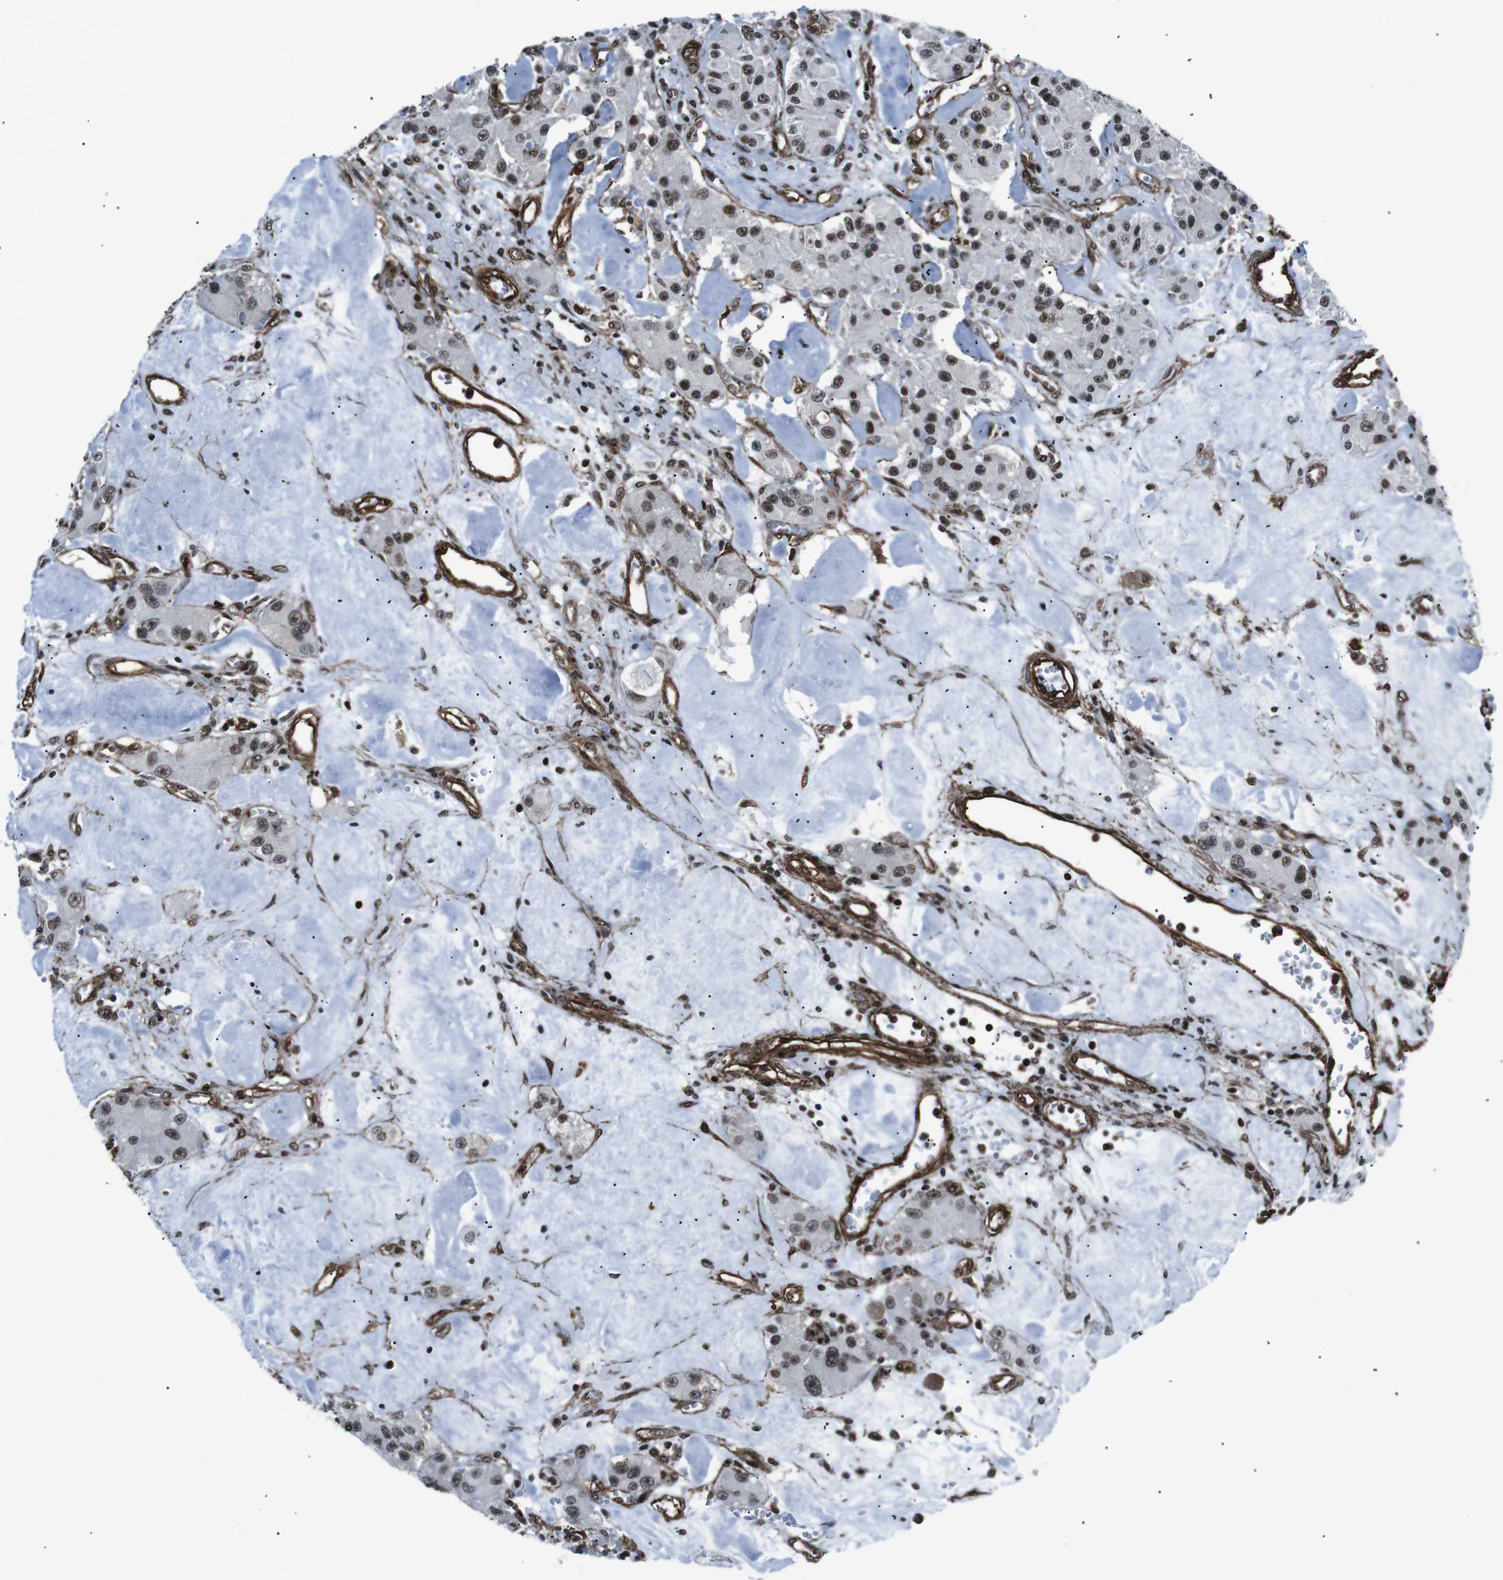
{"staining": {"intensity": "moderate", "quantity": ">75%", "location": "nuclear"}, "tissue": "carcinoid", "cell_type": "Tumor cells", "image_type": "cancer", "snomed": [{"axis": "morphology", "description": "Carcinoid, malignant, NOS"}, {"axis": "topography", "description": "Pancreas"}], "caption": "Carcinoid stained with a brown dye demonstrates moderate nuclear positive expression in approximately >75% of tumor cells.", "gene": "HNRNPU", "patient": {"sex": "male", "age": 41}}